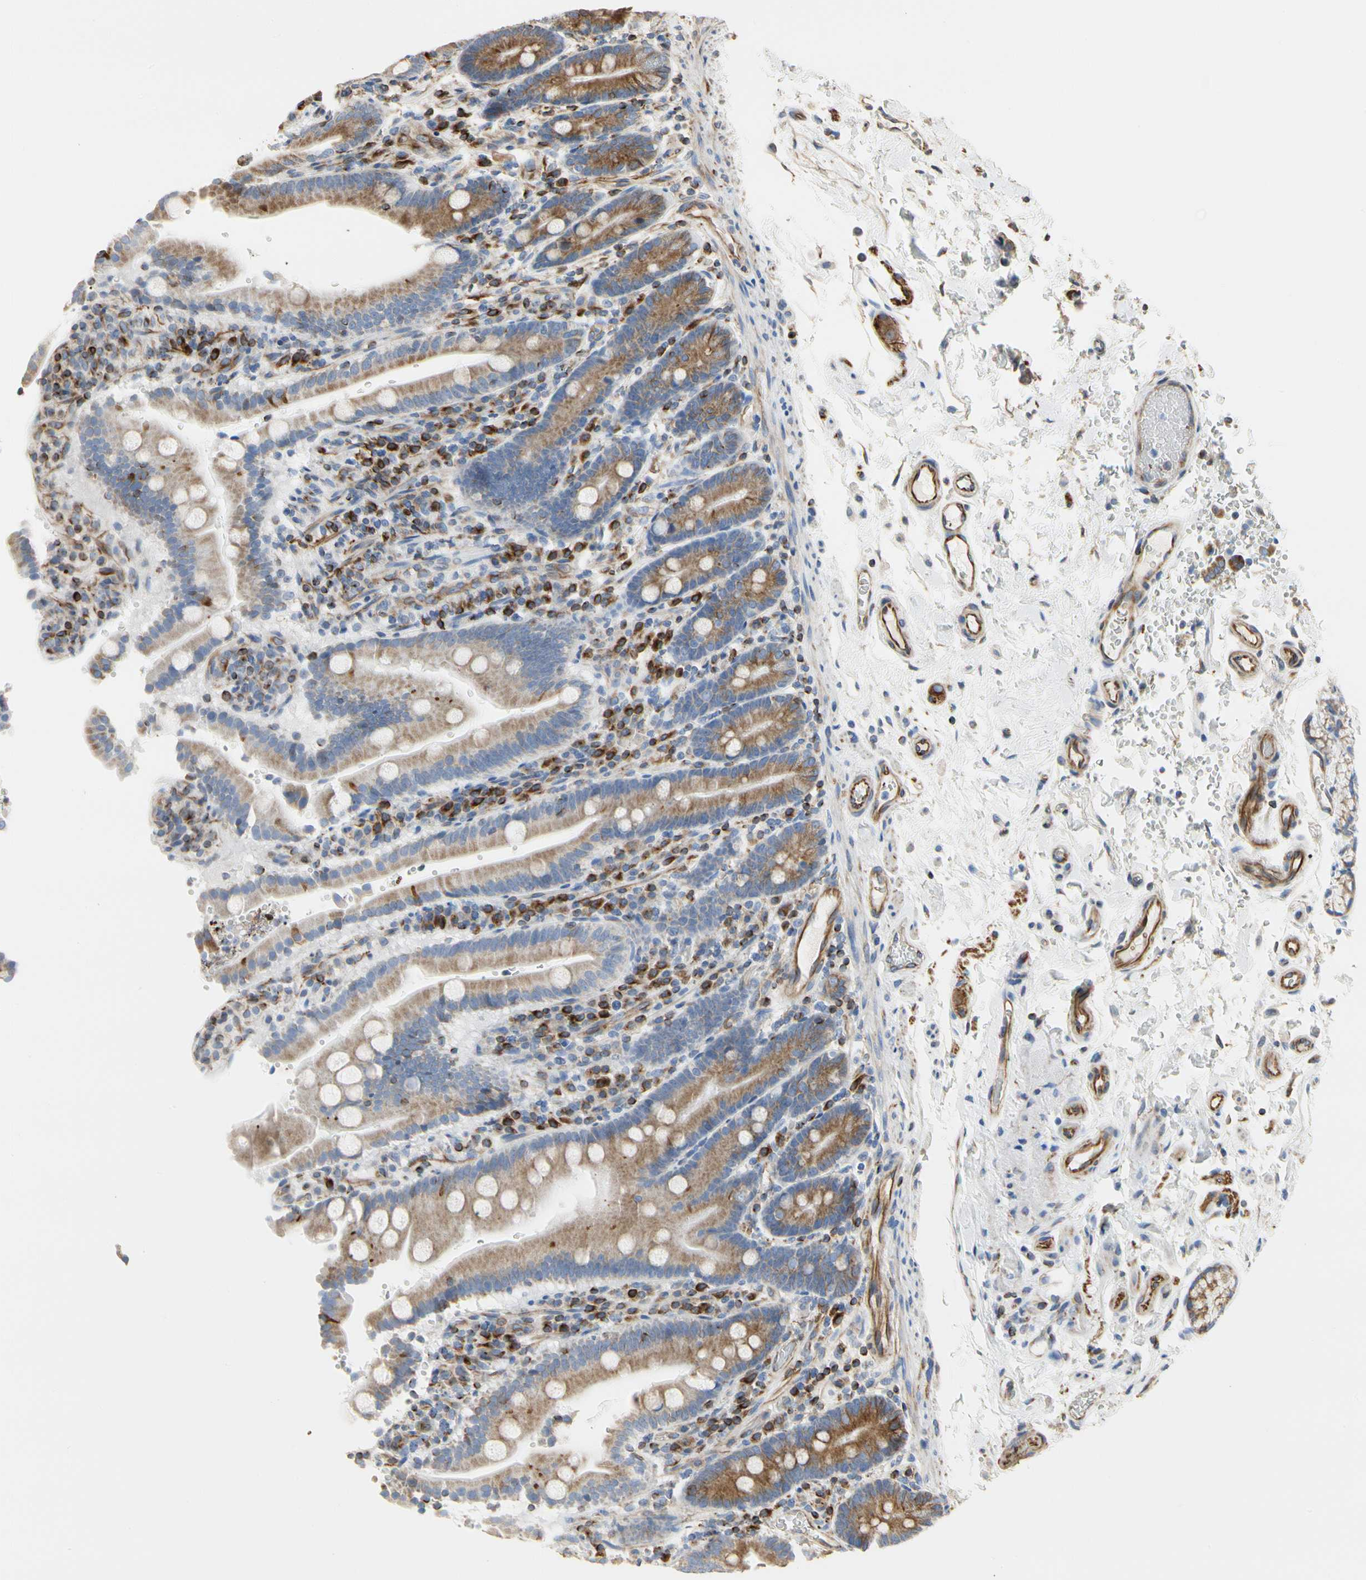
{"staining": {"intensity": "weak", "quantity": ">75%", "location": "cytoplasmic/membranous"}, "tissue": "duodenum", "cell_type": "Glandular cells", "image_type": "normal", "snomed": [{"axis": "morphology", "description": "Normal tissue, NOS"}, {"axis": "topography", "description": "Small intestine, NOS"}], "caption": "The micrograph shows staining of unremarkable duodenum, revealing weak cytoplasmic/membranous protein positivity (brown color) within glandular cells.", "gene": "TUBA1A", "patient": {"sex": "female", "age": 71}}